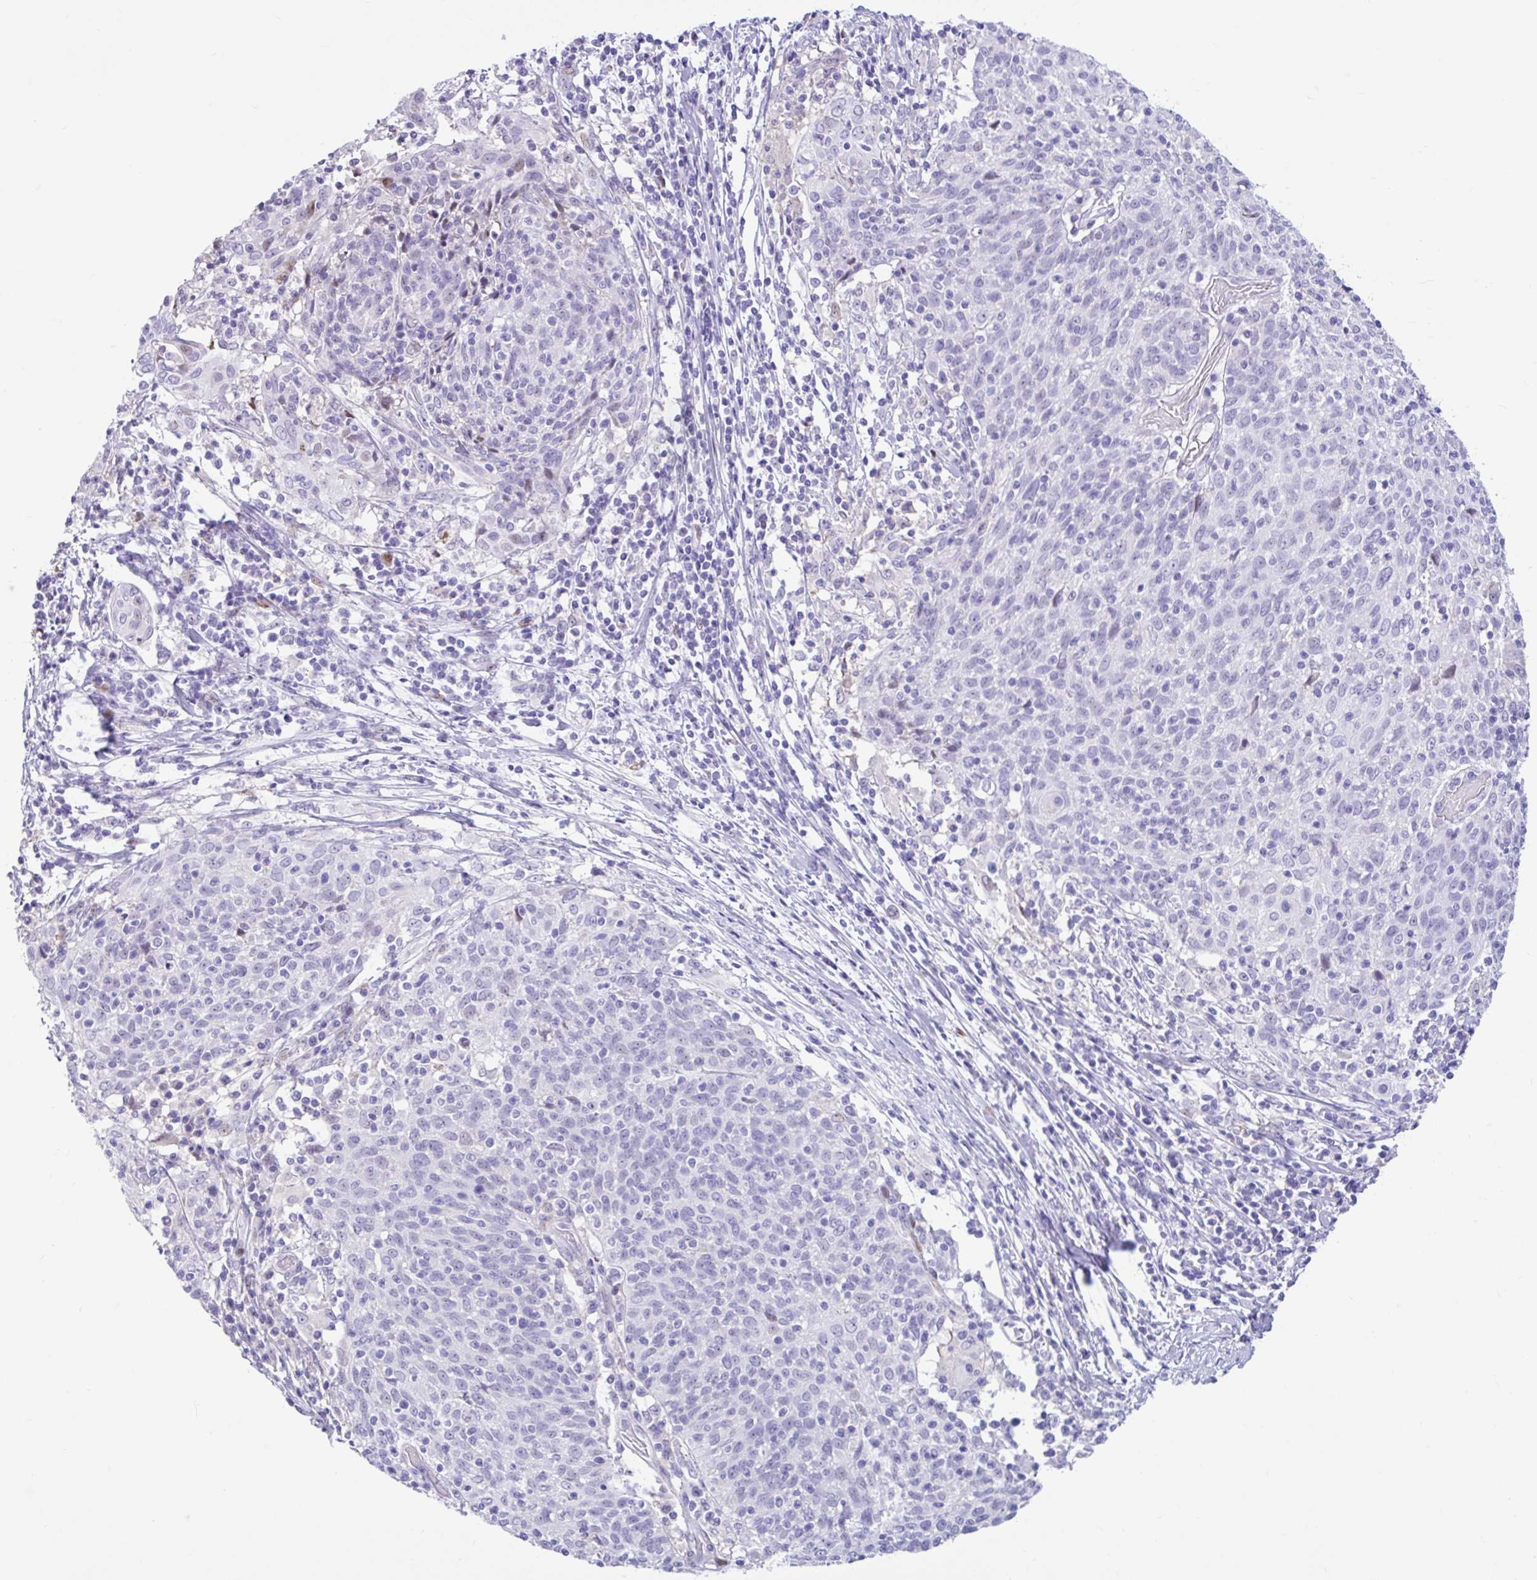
{"staining": {"intensity": "negative", "quantity": "none", "location": "none"}, "tissue": "cervical cancer", "cell_type": "Tumor cells", "image_type": "cancer", "snomed": [{"axis": "morphology", "description": "Squamous cell carcinoma, NOS"}, {"axis": "topography", "description": "Cervix"}], "caption": "A histopathology image of human cervical squamous cell carcinoma is negative for staining in tumor cells.", "gene": "NHLH2", "patient": {"sex": "female", "age": 52}}